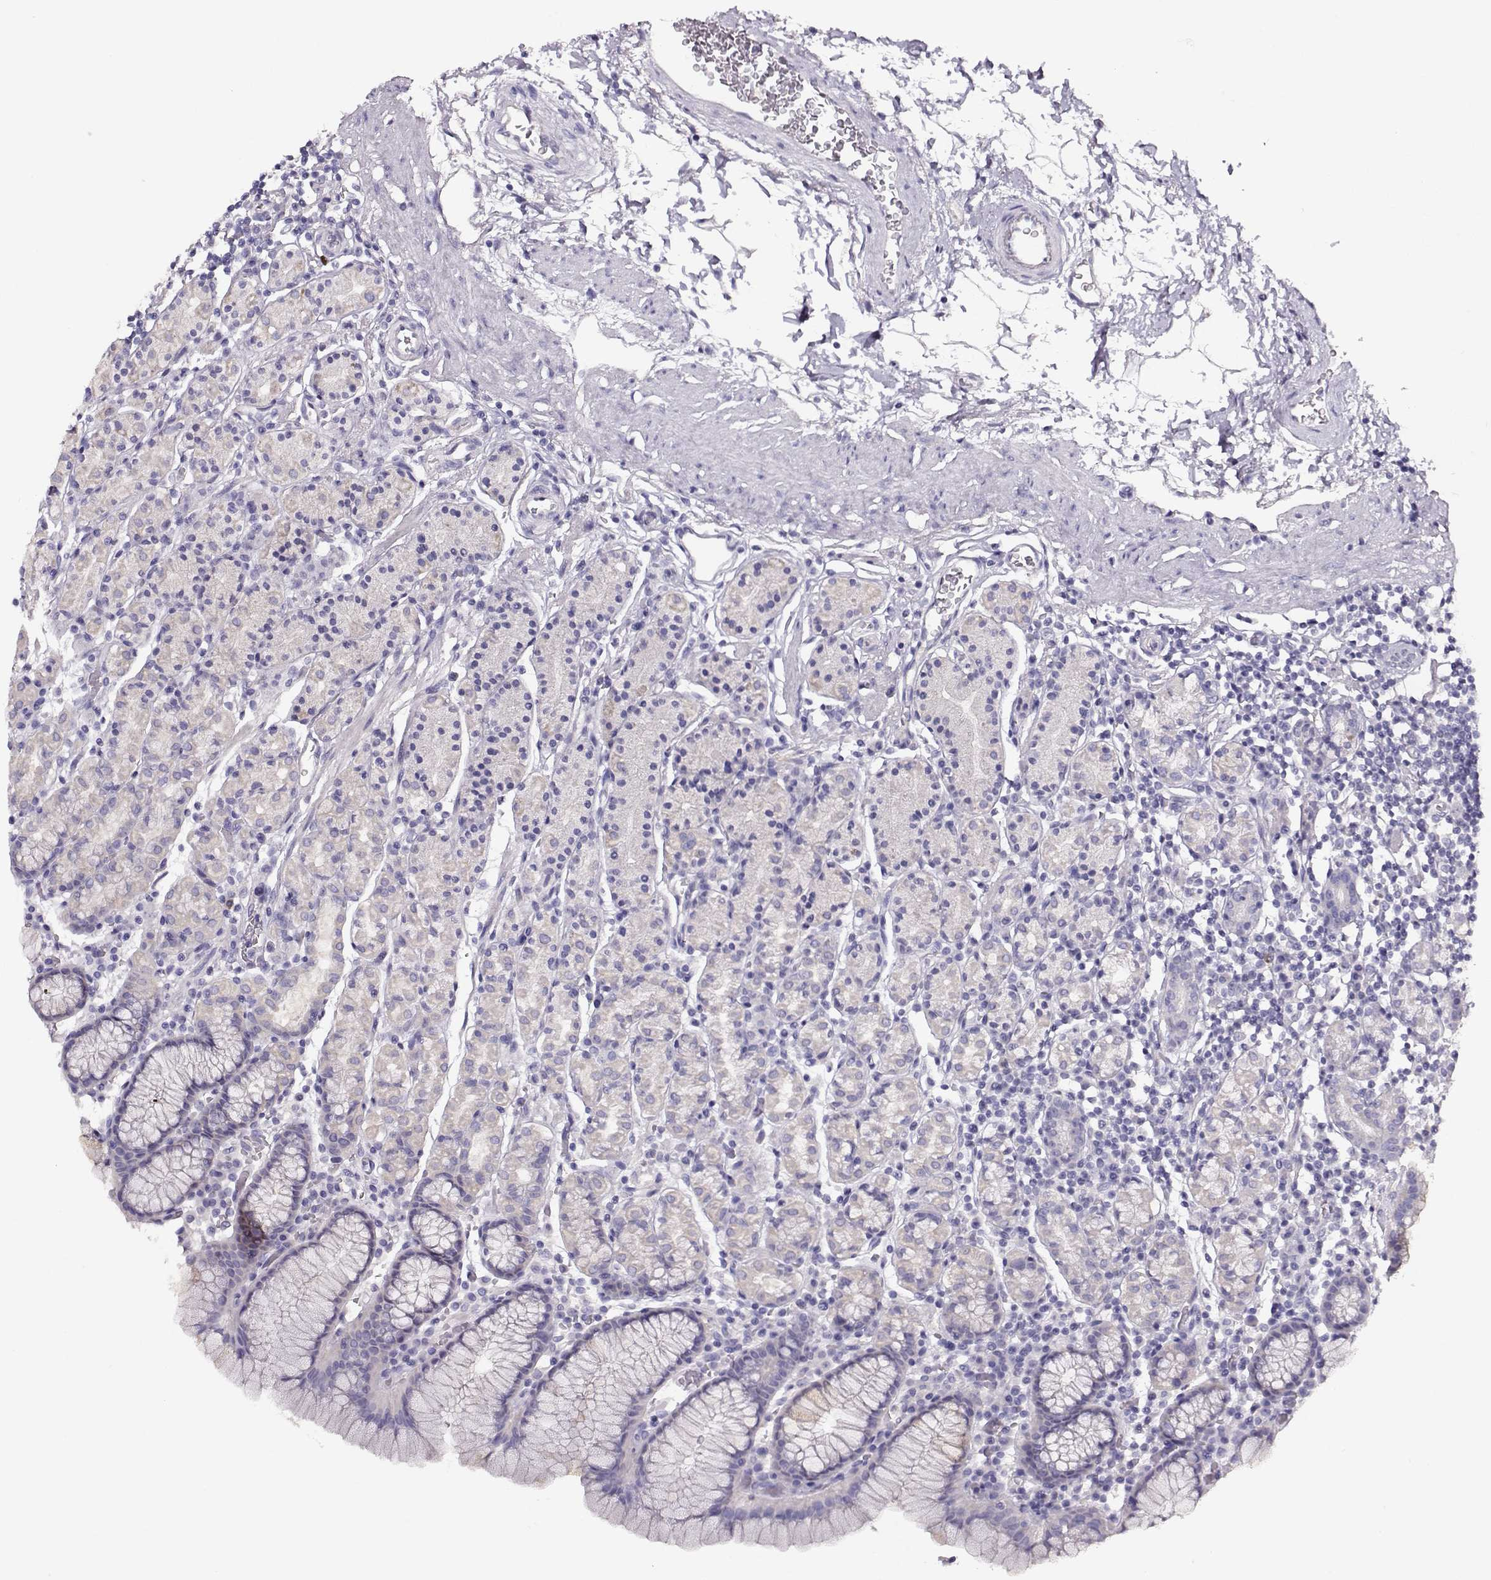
{"staining": {"intensity": "negative", "quantity": "none", "location": "none"}, "tissue": "stomach", "cell_type": "Glandular cells", "image_type": "normal", "snomed": [{"axis": "morphology", "description": "Normal tissue, NOS"}, {"axis": "topography", "description": "Stomach, upper"}, {"axis": "topography", "description": "Stomach"}], "caption": "High magnification brightfield microscopy of benign stomach stained with DAB (brown) and counterstained with hematoxylin (blue): glandular cells show no significant expression. Brightfield microscopy of immunohistochemistry stained with DAB (3,3'-diaminobenzidine) (brown) and hematoxylin (blue), captured at high magnification.", "gene": "NDRG4", "patient": {"sex": "male", "age": 62}}